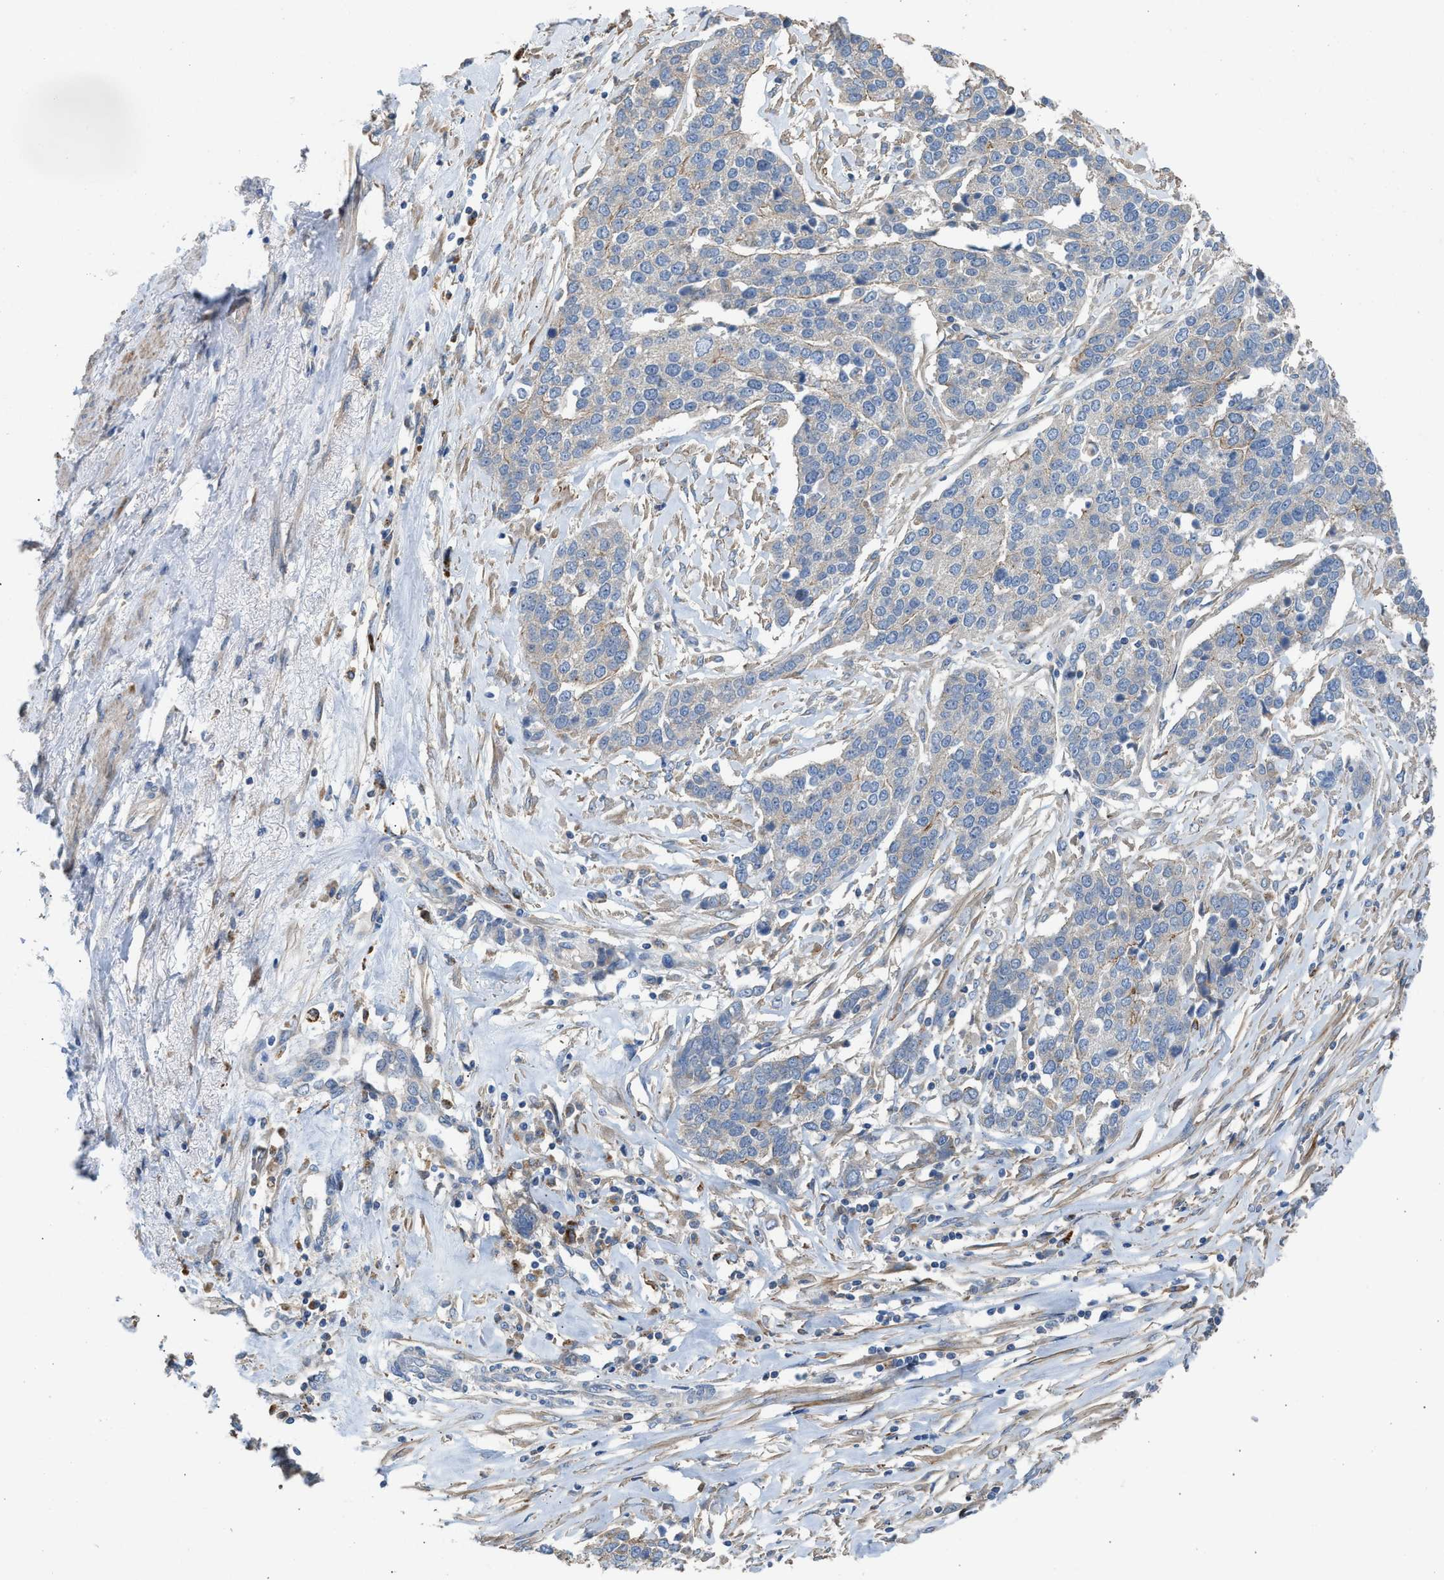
{"staining": {"intensity": "negative", "quantity": "none", "location": "none"}, "tissue": "ovarian cancer", "cell_type": "Tumor cells", "image_type": "cancer", "snomed": [{"axis": "morphology", "description": "Cystadenocarcinoma, serous, NOS"}, {"axis": "topography", "description": "Ovary"}], "caption": "Immunohistochemical staining of human ovarian cancer displays no significant staining in tumor cells. Brightfield microscopy of immunohistochemistry (IHC) stained with DAB (brown) and hematoxylin (blue), captured at high magnification.", "gene": "AOAH", "patient": {"sex": "female", "age": 44}}